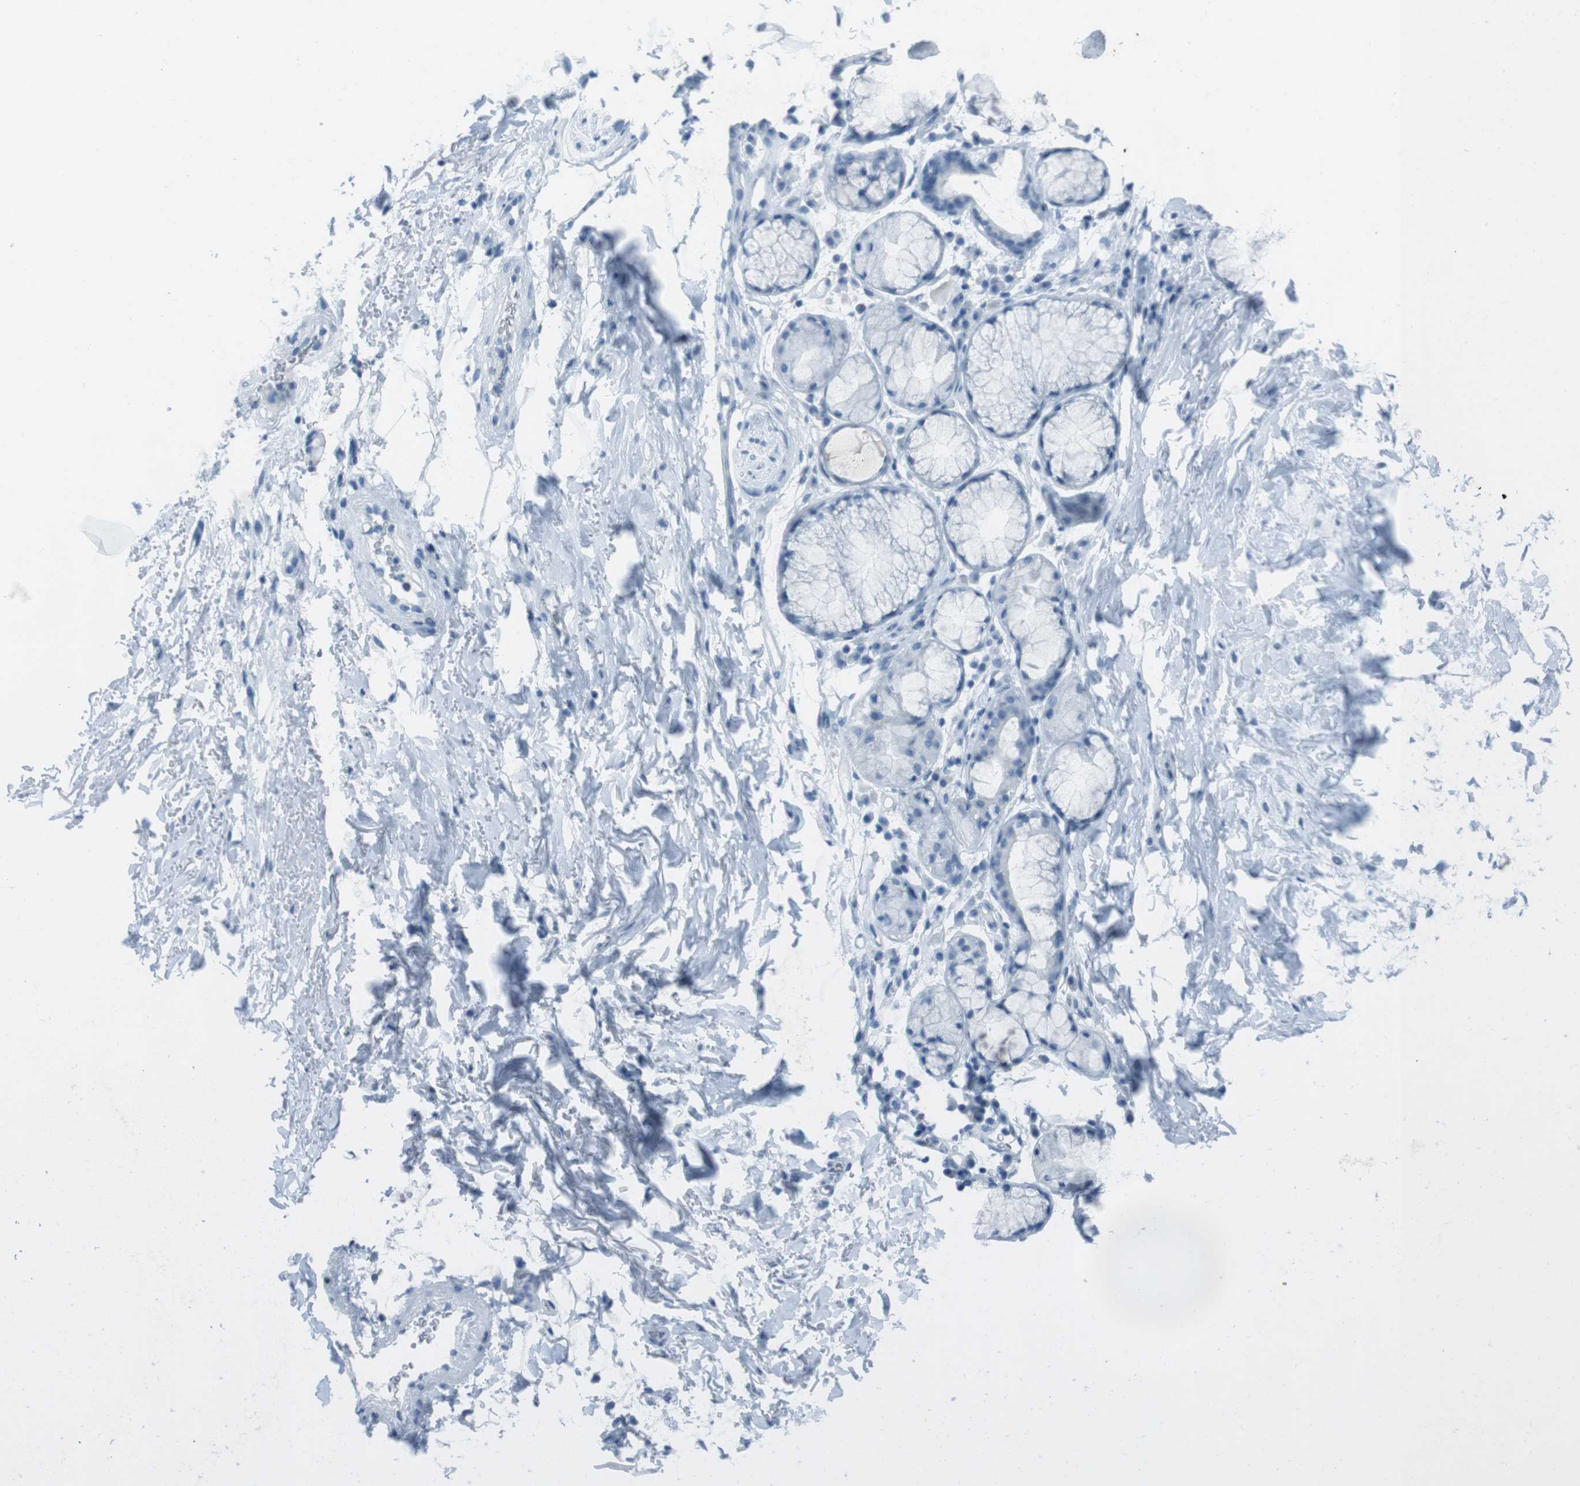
{"staining": {"intensity": "negative", "quantity": "none", "location": "none"}, "tissue": "adipose tissue", "cell_type": "Adipocytes", "image_type": "normal", "snomed": [{"axis": "morphology", "description": "Normal tissue, NOS"}, {"axis": "topography", "description": "Cartilage tissue"}, {"axis": "topography", "description": "Bronchus"}], "caption": "Protein analysis of normal adipose tissue exhibits no significant positivity in adipocytes.", "gene": "TMEM207", "patient": {"sex": "female", "age": 73}}